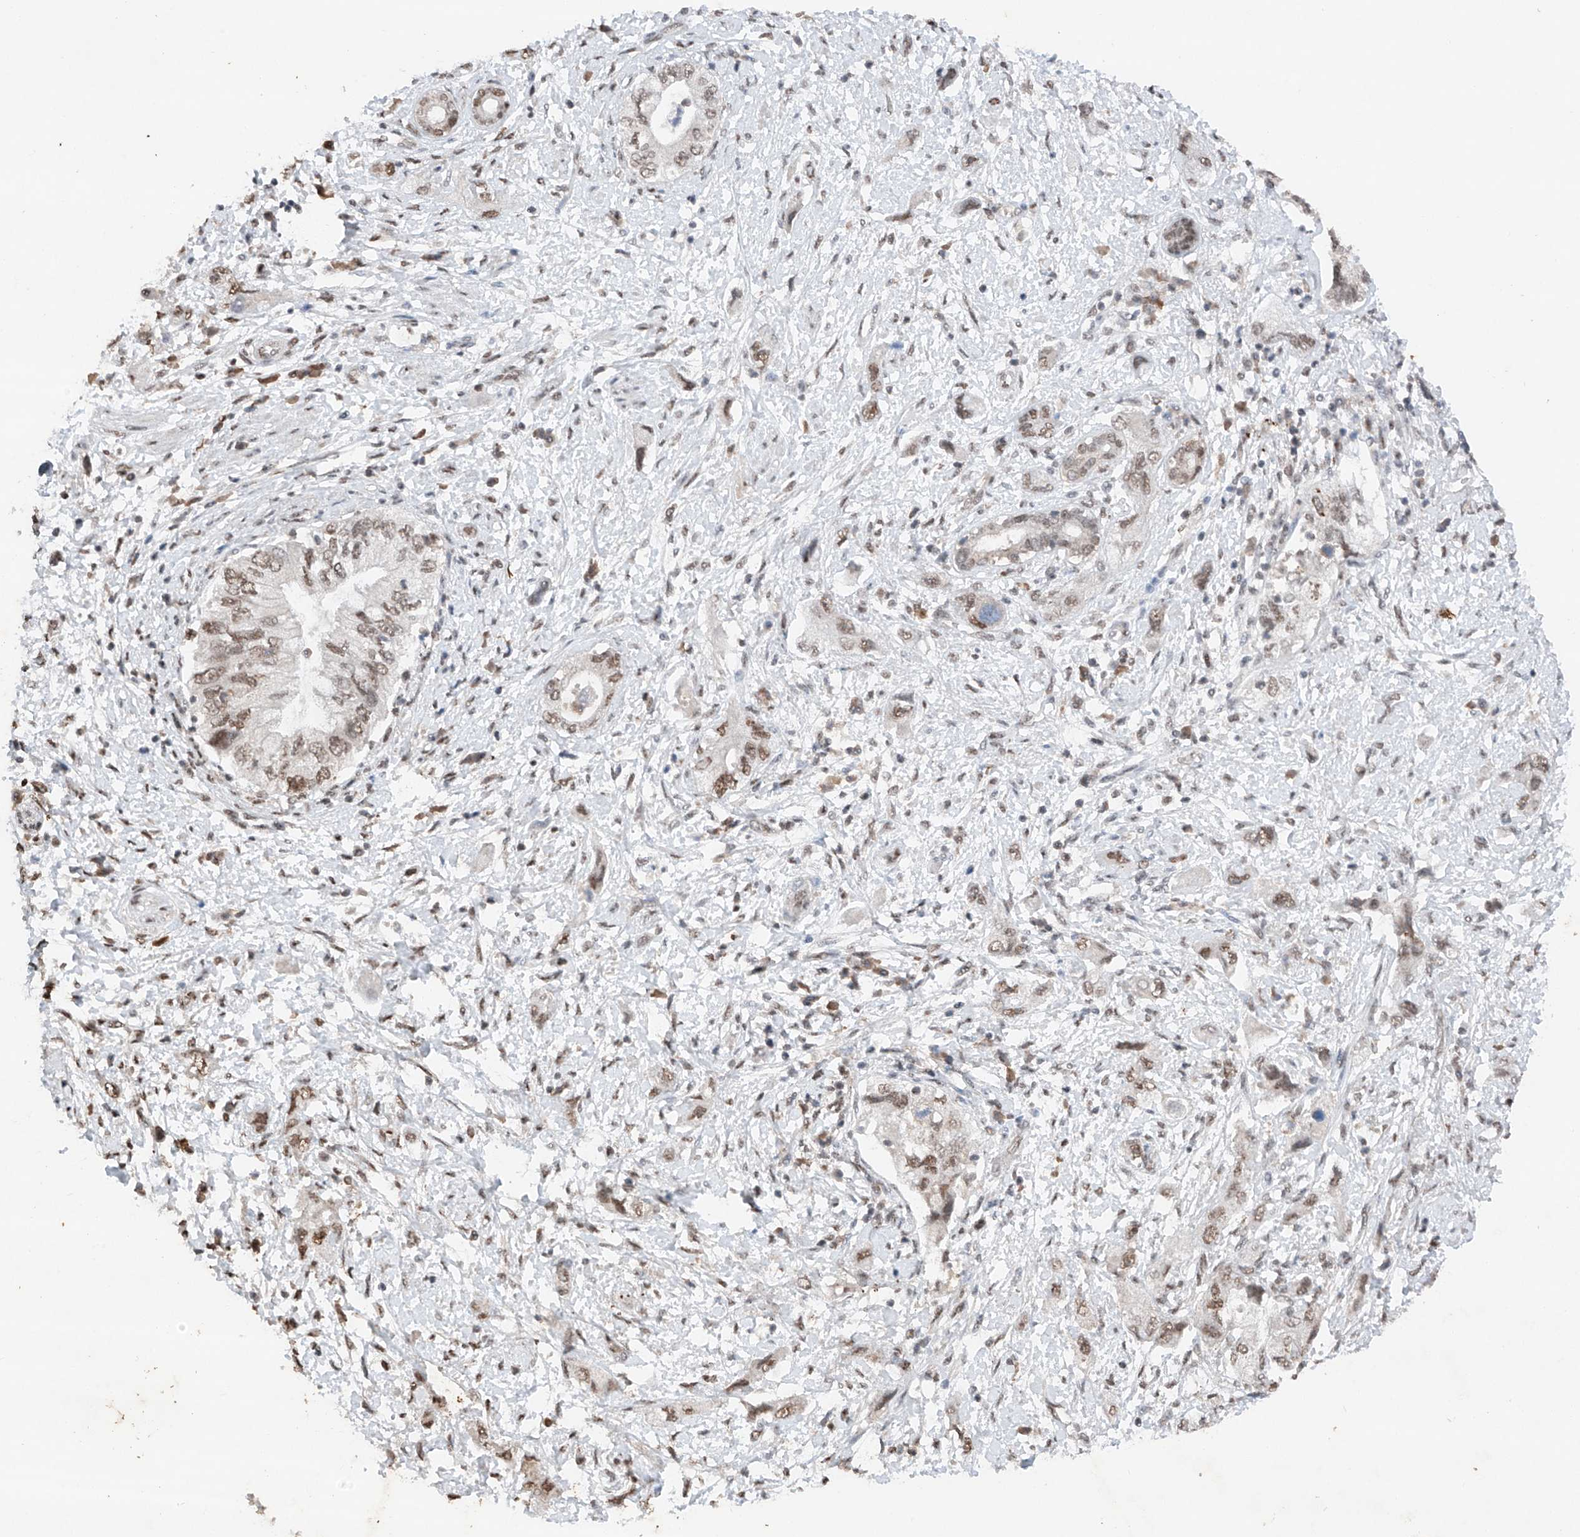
{"staining": {"intensity": "moderate", "quantity": ">75%", "location": "nuclear"}, "tissue": "pancreatic cancer", "cell_type": "Tumor cells", "image_type": "cancer", "snomed": [{"axis": "morphology", "description": "Adenocarcinoma, NOS"}, {"axis": "topography", "description": "Pancreas"}], "caption": "Tumor cells reveal medium levels of moderate nuclear expression in approximately >75% of cells in pancreatic adenocarcinoma.", "gene": "TBX4", "patient": {"sex": "female", "age": 73}}